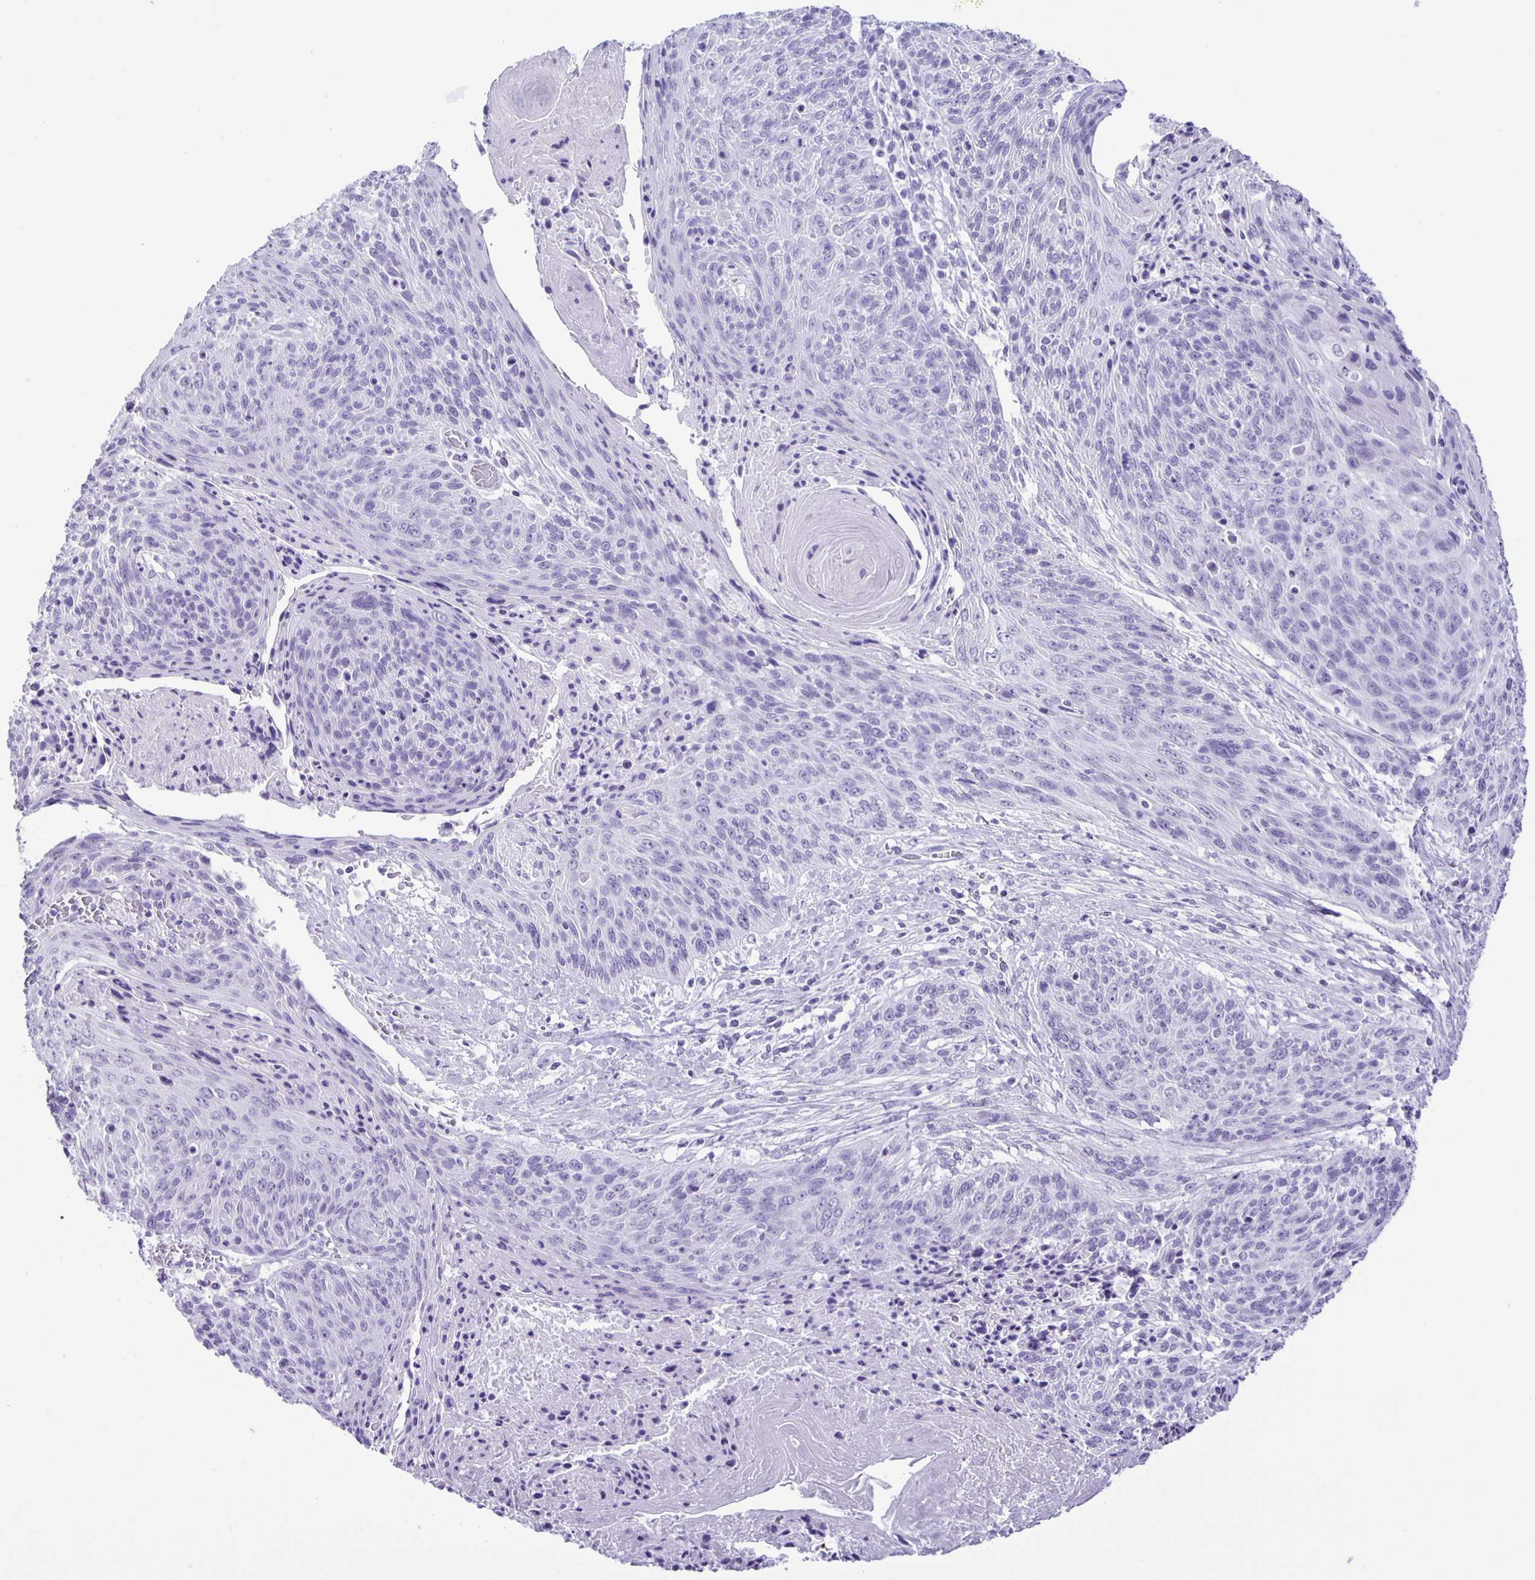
{"staining": {"intensity": "negative", "quantity": "none", "location": "none"}, "tissue": "cervical cancer", "cell_type": "Tumor cells", "image_type": "cancer", "snomed": [{"axis": "morphology", "description": "Squamous cell carcinoma, NOS"}, {"axis": "topography", "description": "Cervix"}], "caption": "DAB (3,3'-diaminobenzidine) immunohistochemical staining of human squamous cell carcinoma (cervical) displays no significant positivity in tumor cells.", "gene": "EZHIP", "patient": {"sex": "female", "age": 45}}